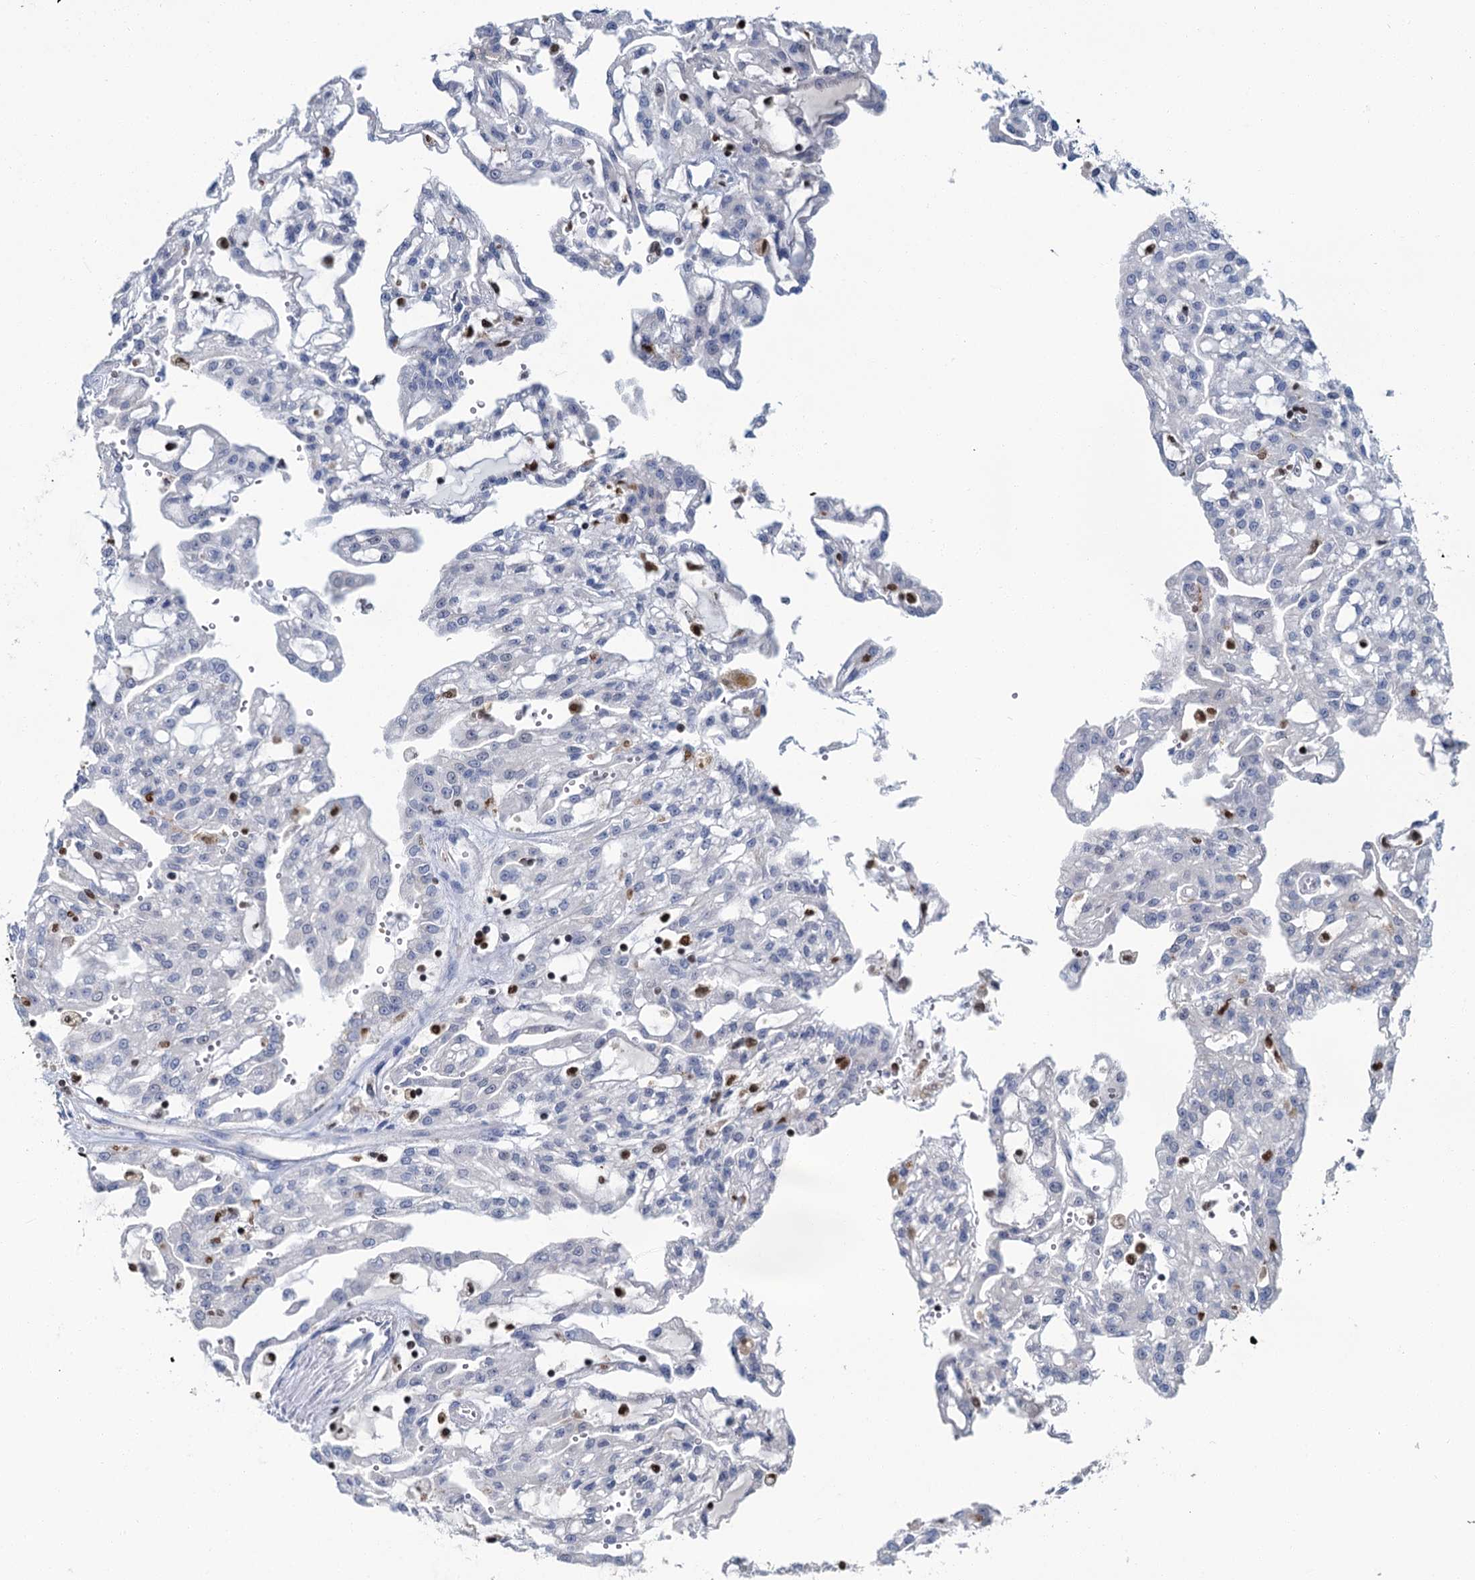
{"staining": {"intensity": "negative", "quantity": "none", "location": "none"}, "tissue": "renal cancer", "cell_type": "Tumor cells", "image_type": "cancer", "snomed": [{"axis": "morphology", "description": "Adenocarcinoma, NOS"}, {"axis": "topography", "description": "Kidney"}], "caption": "Renal cancer was stained to show a protein in brown. There is no significant expression in tumor cells. (DAB IHC with hematoxylin counter stain).", "gene": "CELF2", "patient": {"sex": "male", "age": 63}}